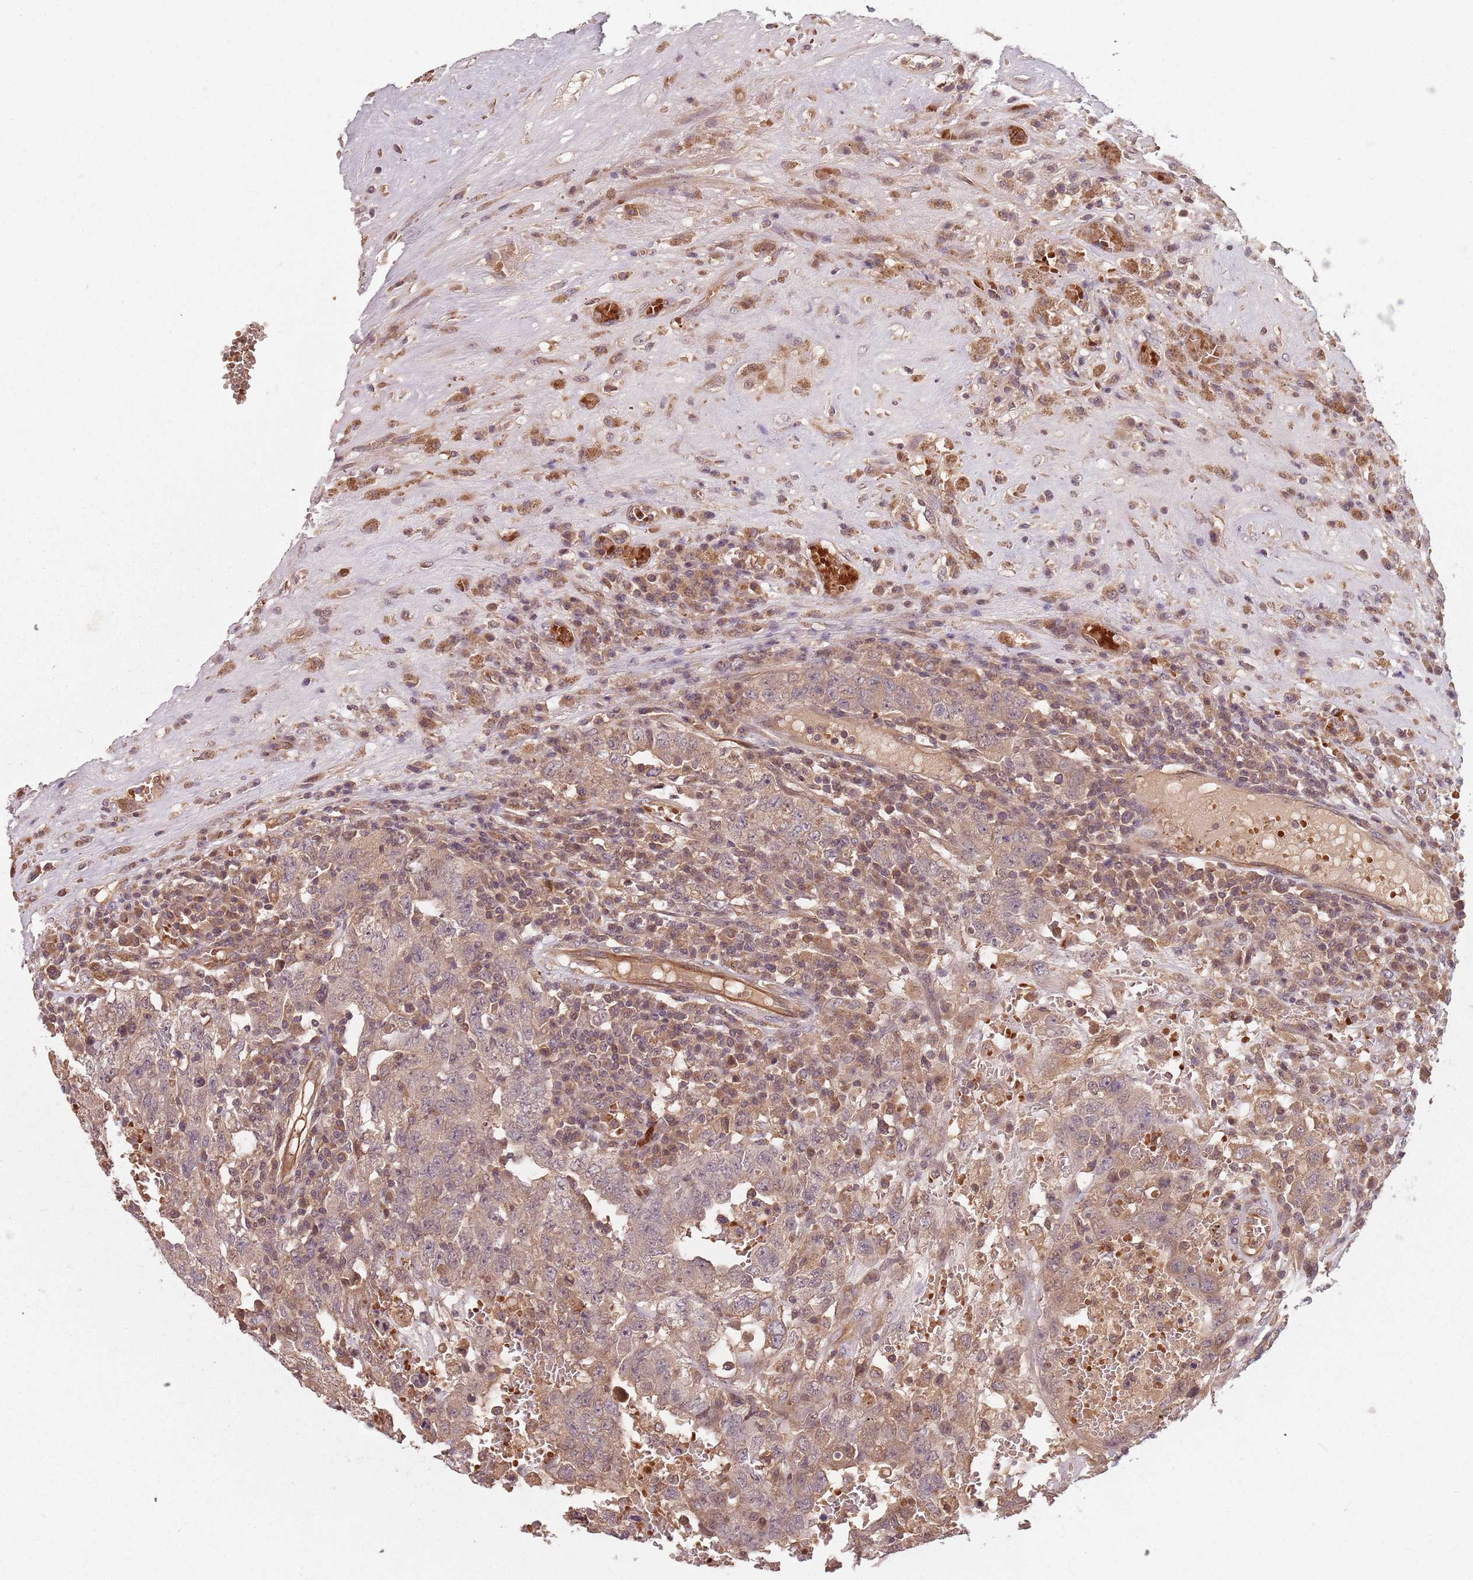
{"staining": {"intensity": "weak", "quantity": "25%-75%", "location": "cytoplasmic/membranous"}, "tissue": "testis cancer", "cell_type": "Tumor cells", "image_type": "cancer", "snomed": [{"axis": "morphology", "description": "Carcinoma, Embryonal, NOS"}, {"axis": "topography", "description": "Testis"}], "caption": "Protein expression analysis of testis cancer (embryonal carcinoma) shows weak cytoplasmic/membranous positivity in approximately 25%-75% of tumor cells.", "gene": "GPR180", "patient": {"sex": "male", "age": 26}}